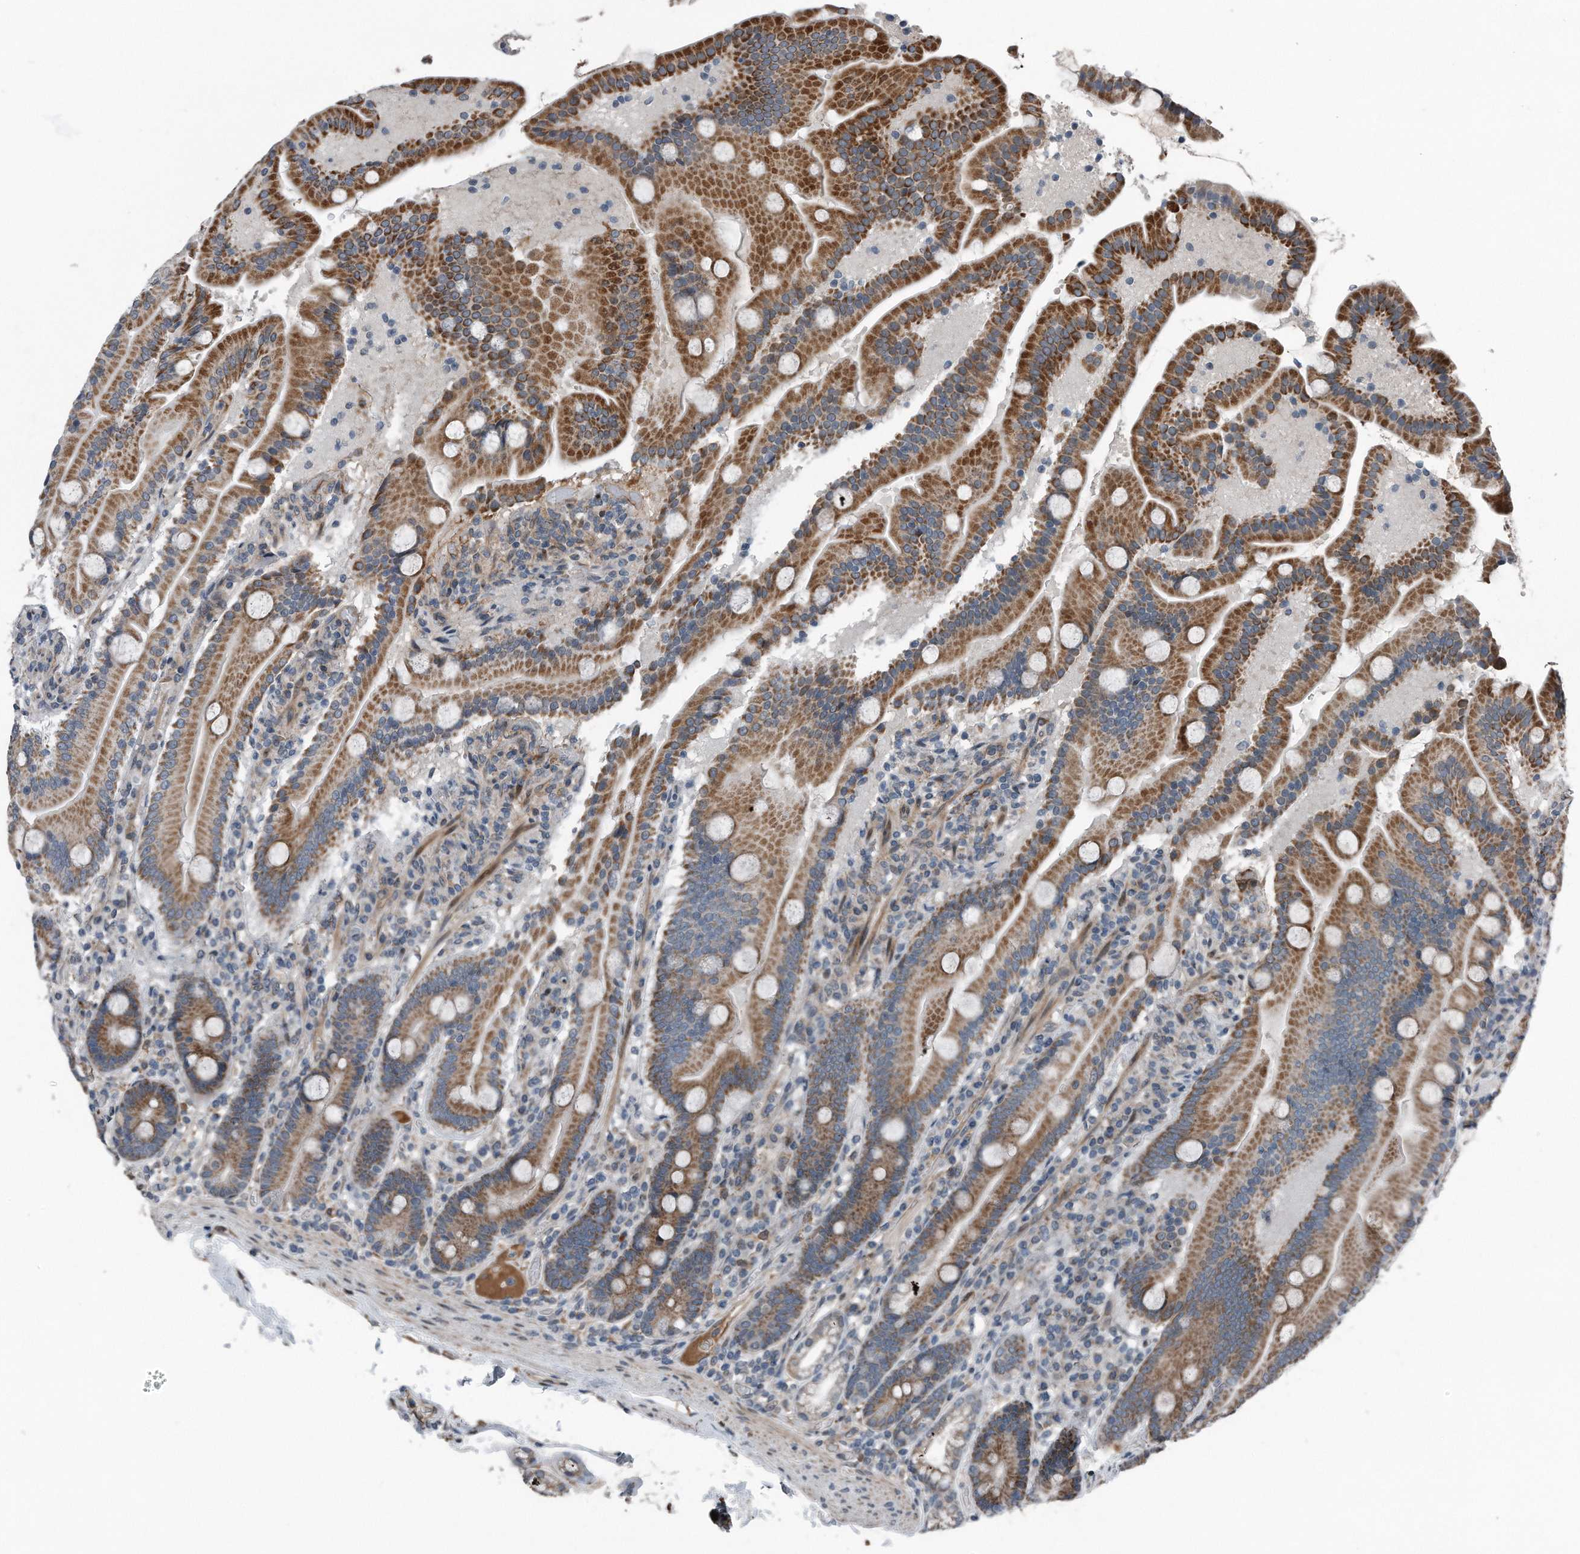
{"staining": {"intensity": "strong", "quantity": ">75%", "location": "cytoplasmic/membranous"}, "tissue": "duodenum", "cell_type": "Glandular cells", "image_type": "normal", "snomed": [{"axis": "morphology", "description": "Normal tissue, NOS"}, {"axis": "topography", "description": "Duodenum"}], "caption": "A high amount of strong cytoplasmic/membranous expression is appreciated in about >75% of glandular cells in benign duodenum.", "gene": "DST", "patient": {"sex": "male", "age": 55}}